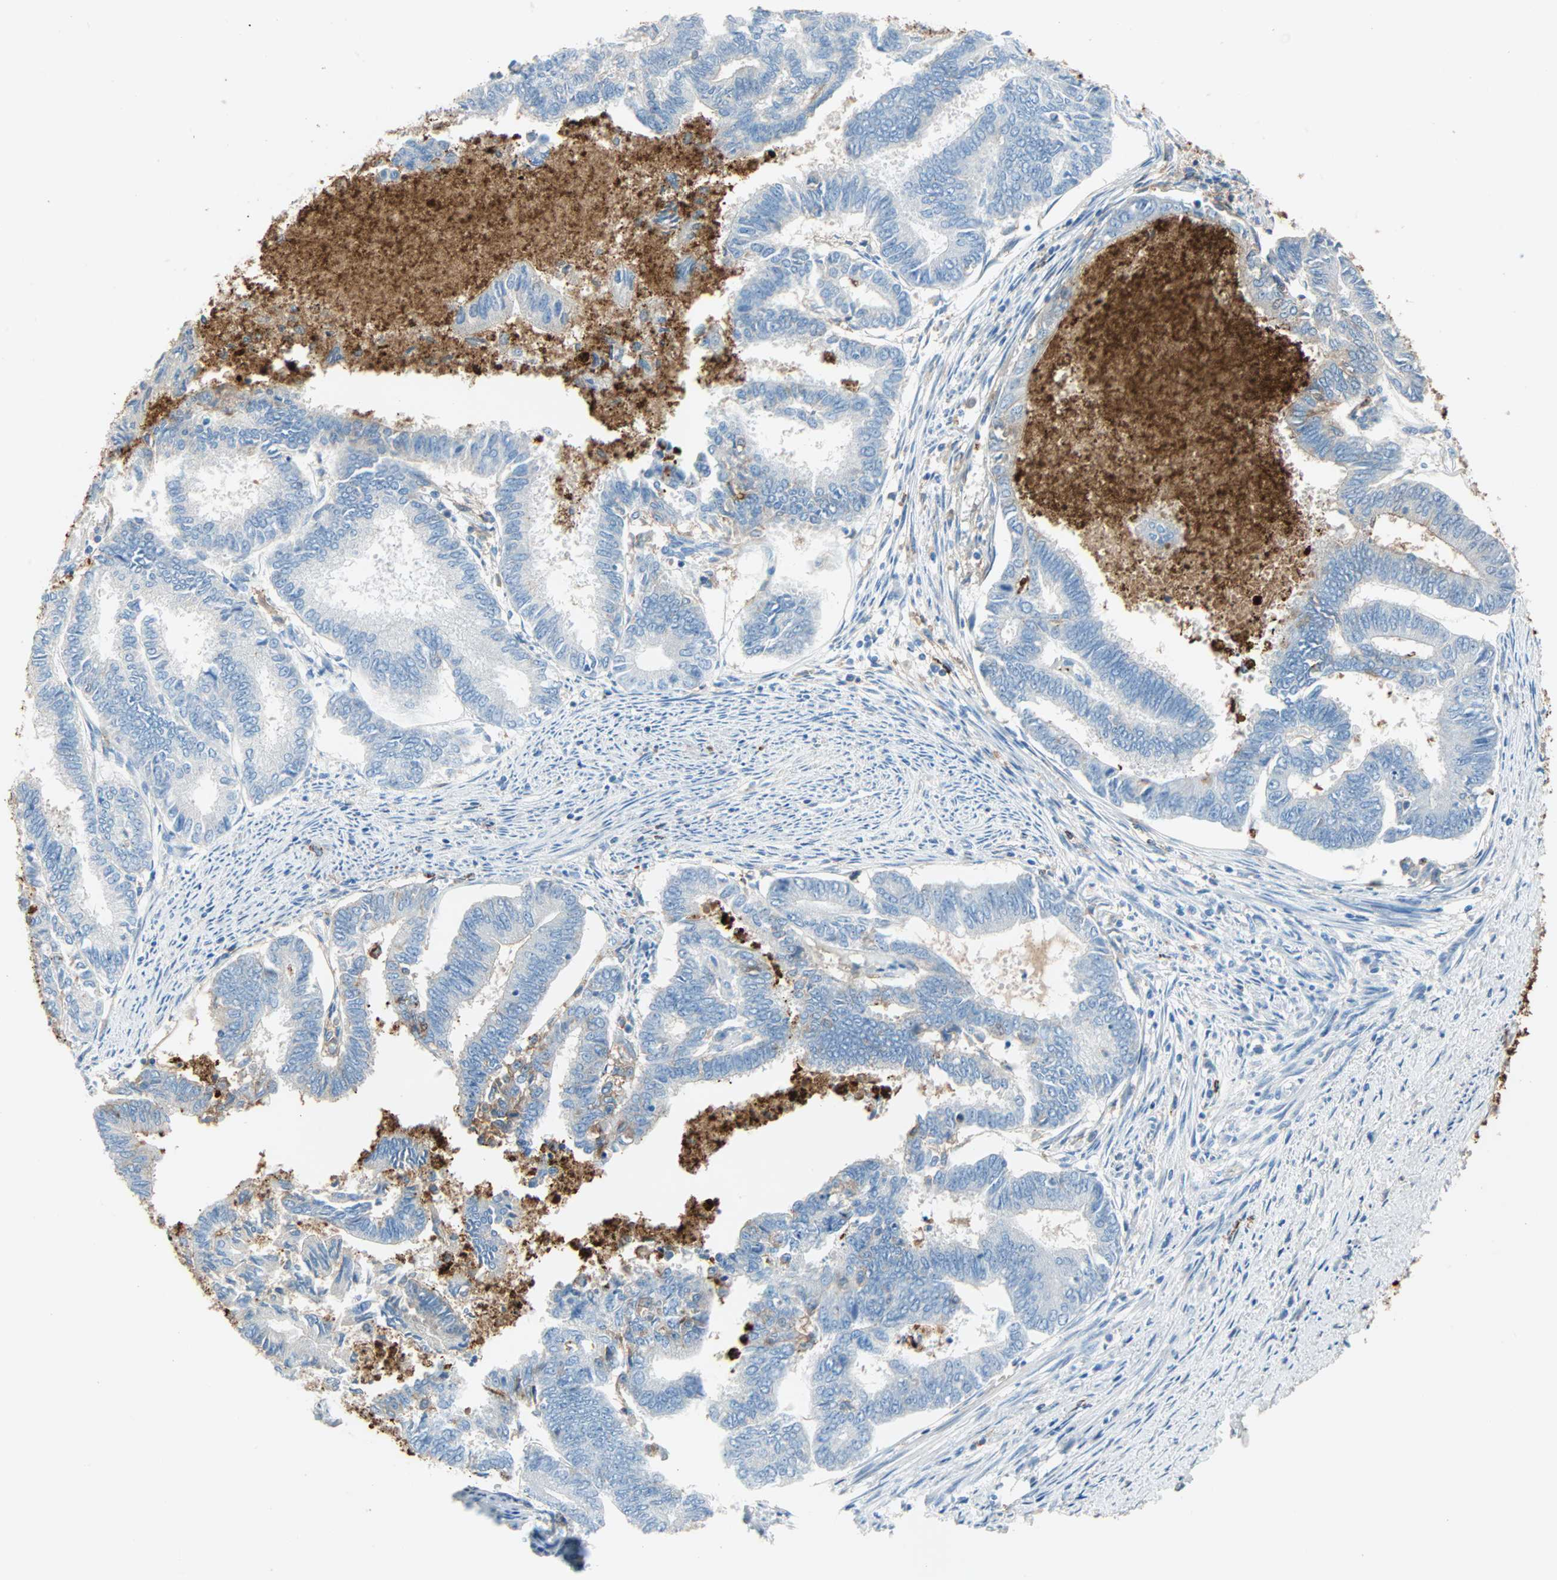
{"staining": {"intensity": "weak", "quantity": "<25%", "location": "cytoplasmic/membranous"}, "tissue": "endometrial cancer", "cell_type": "Tumor cells", "image_type": "cancer", "snomed": [{"axis": "morphology", "description": "Adenocarcinoma, NOS"}, {"axis": "topography", "description": "Endometrium"}], "caption": "Immunohistochemistry (IHC) micrograph of human endometrial cancer stained for a protein (brown), which displays no expression in tumor cells.", "gene": "CLEC4A", "patient": {"sex": "female", "age": 86}}